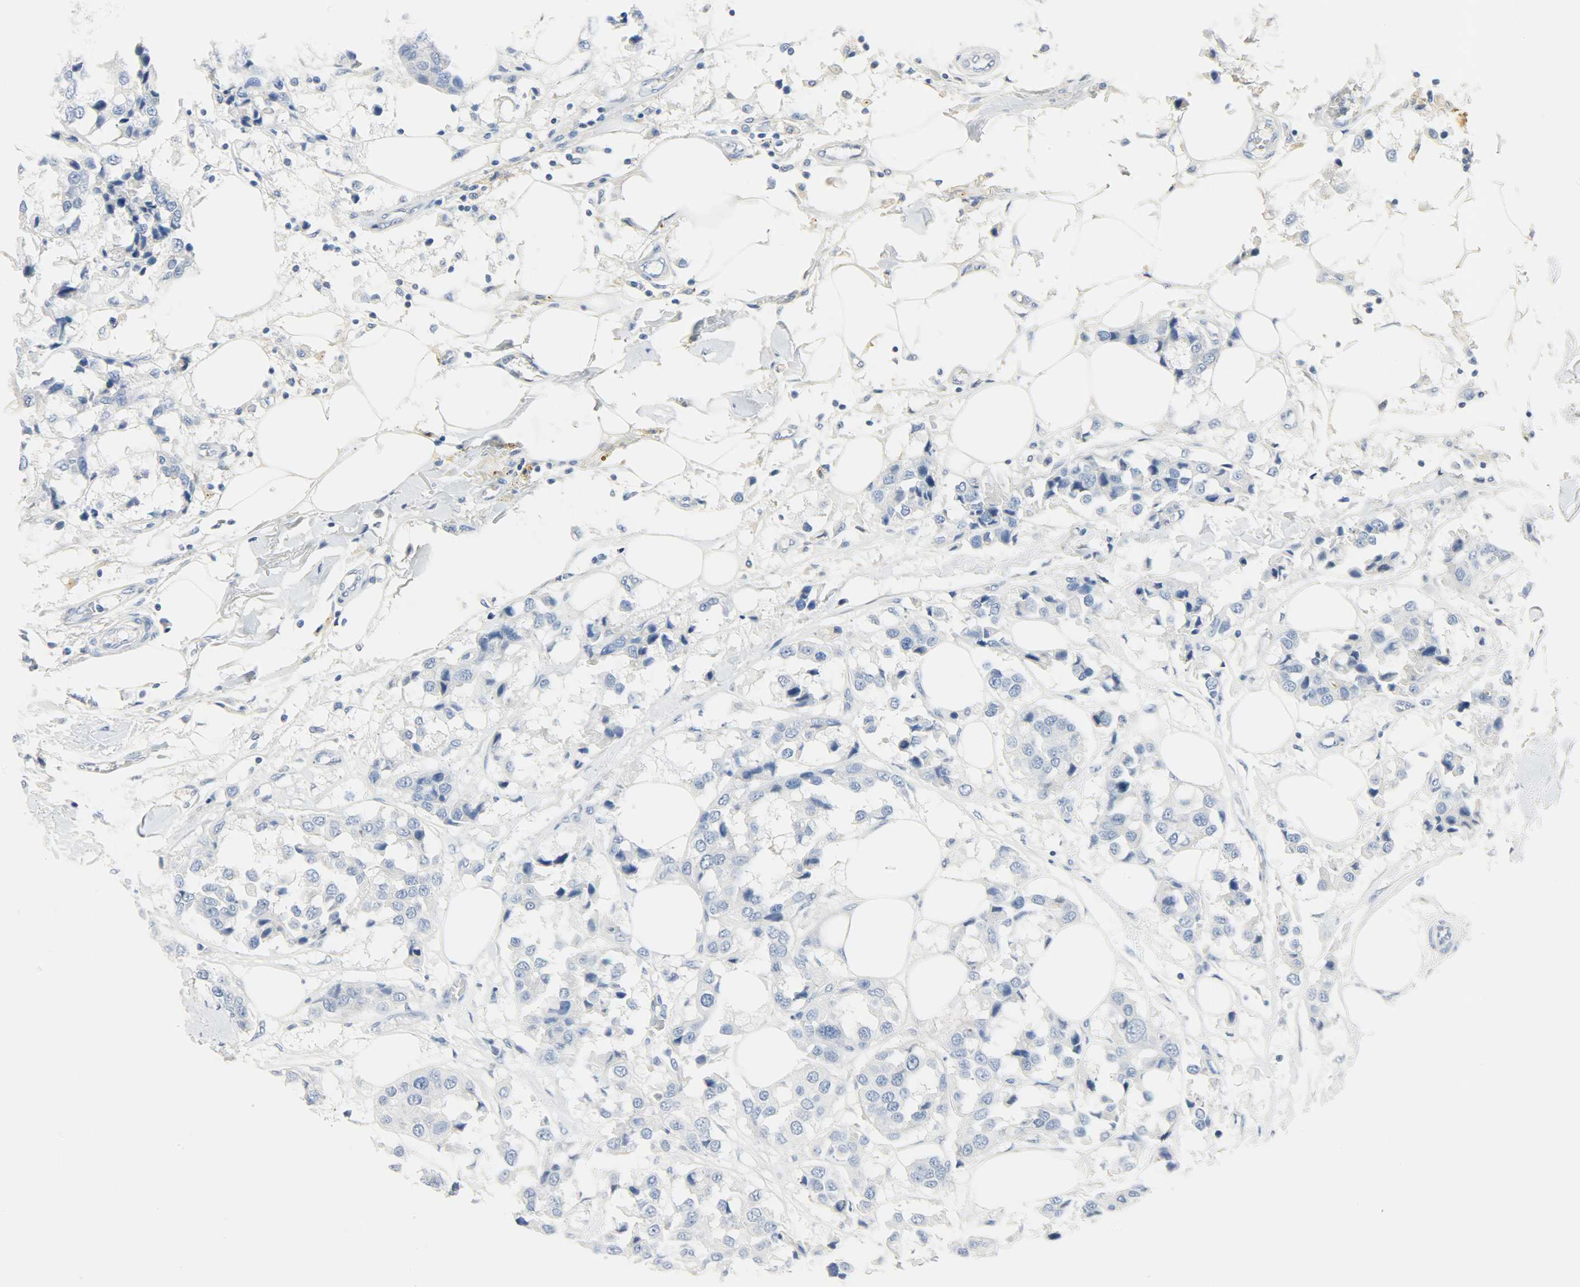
{"staining": {"intensity": "negative", "quantity": "none", "location": "none"}, "tissue": "breast cancer", "cell_type": "Tumor cells", "image_type": "cancer", "snomed": [{"axis": "morphology", "description": "Duct carcinoma"}, {"axis": "topography", "description": "Breast"}], "caption": "This is an immunohistochemistry micrograph of human breast cancer (invasive ductal carcinoma). There is no positivity in tumor cells.", "gene": "CRP", "patient": {"sex": "female", "age": 80}}